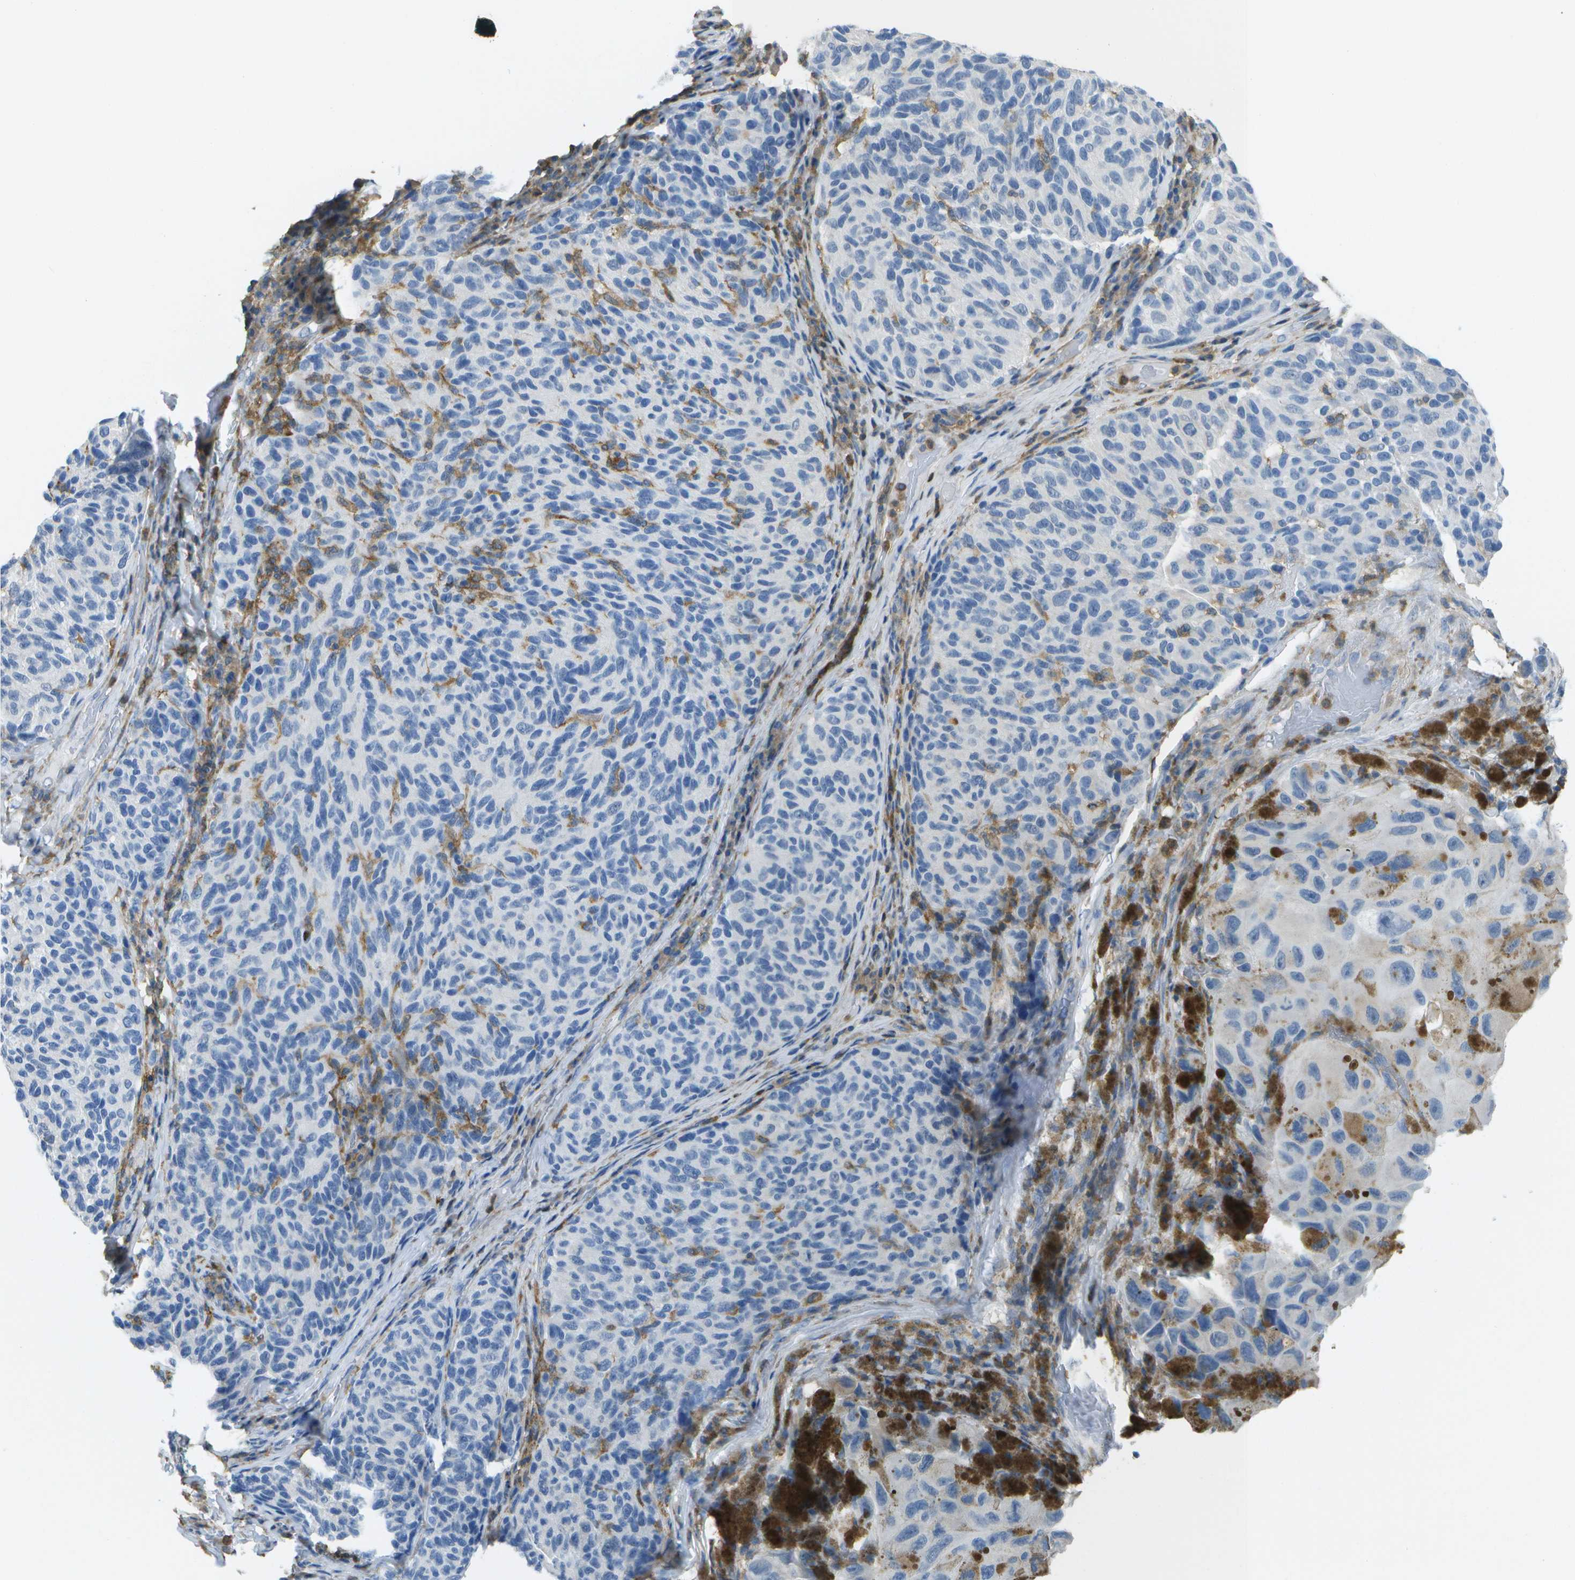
{"staining": {"intensity": "negative", "quantity": "none", "location": "none"}, "tissue": "melanoma", "cell_type": "Tumor cells", "image_type": "cancer", "snomed": [{"axis": "morphology", "description": "Malignant melanoma, NOS"}, {"axis": "topography", "description": "Skin"}], "caption": "DAB (3,3'-diaminobenzidine) immunohistochemical staining of human melanoma shows no significant positivity in tumor cells.", "gene": "RCSD1", "patient": {"sex": "female", "age": 73}}